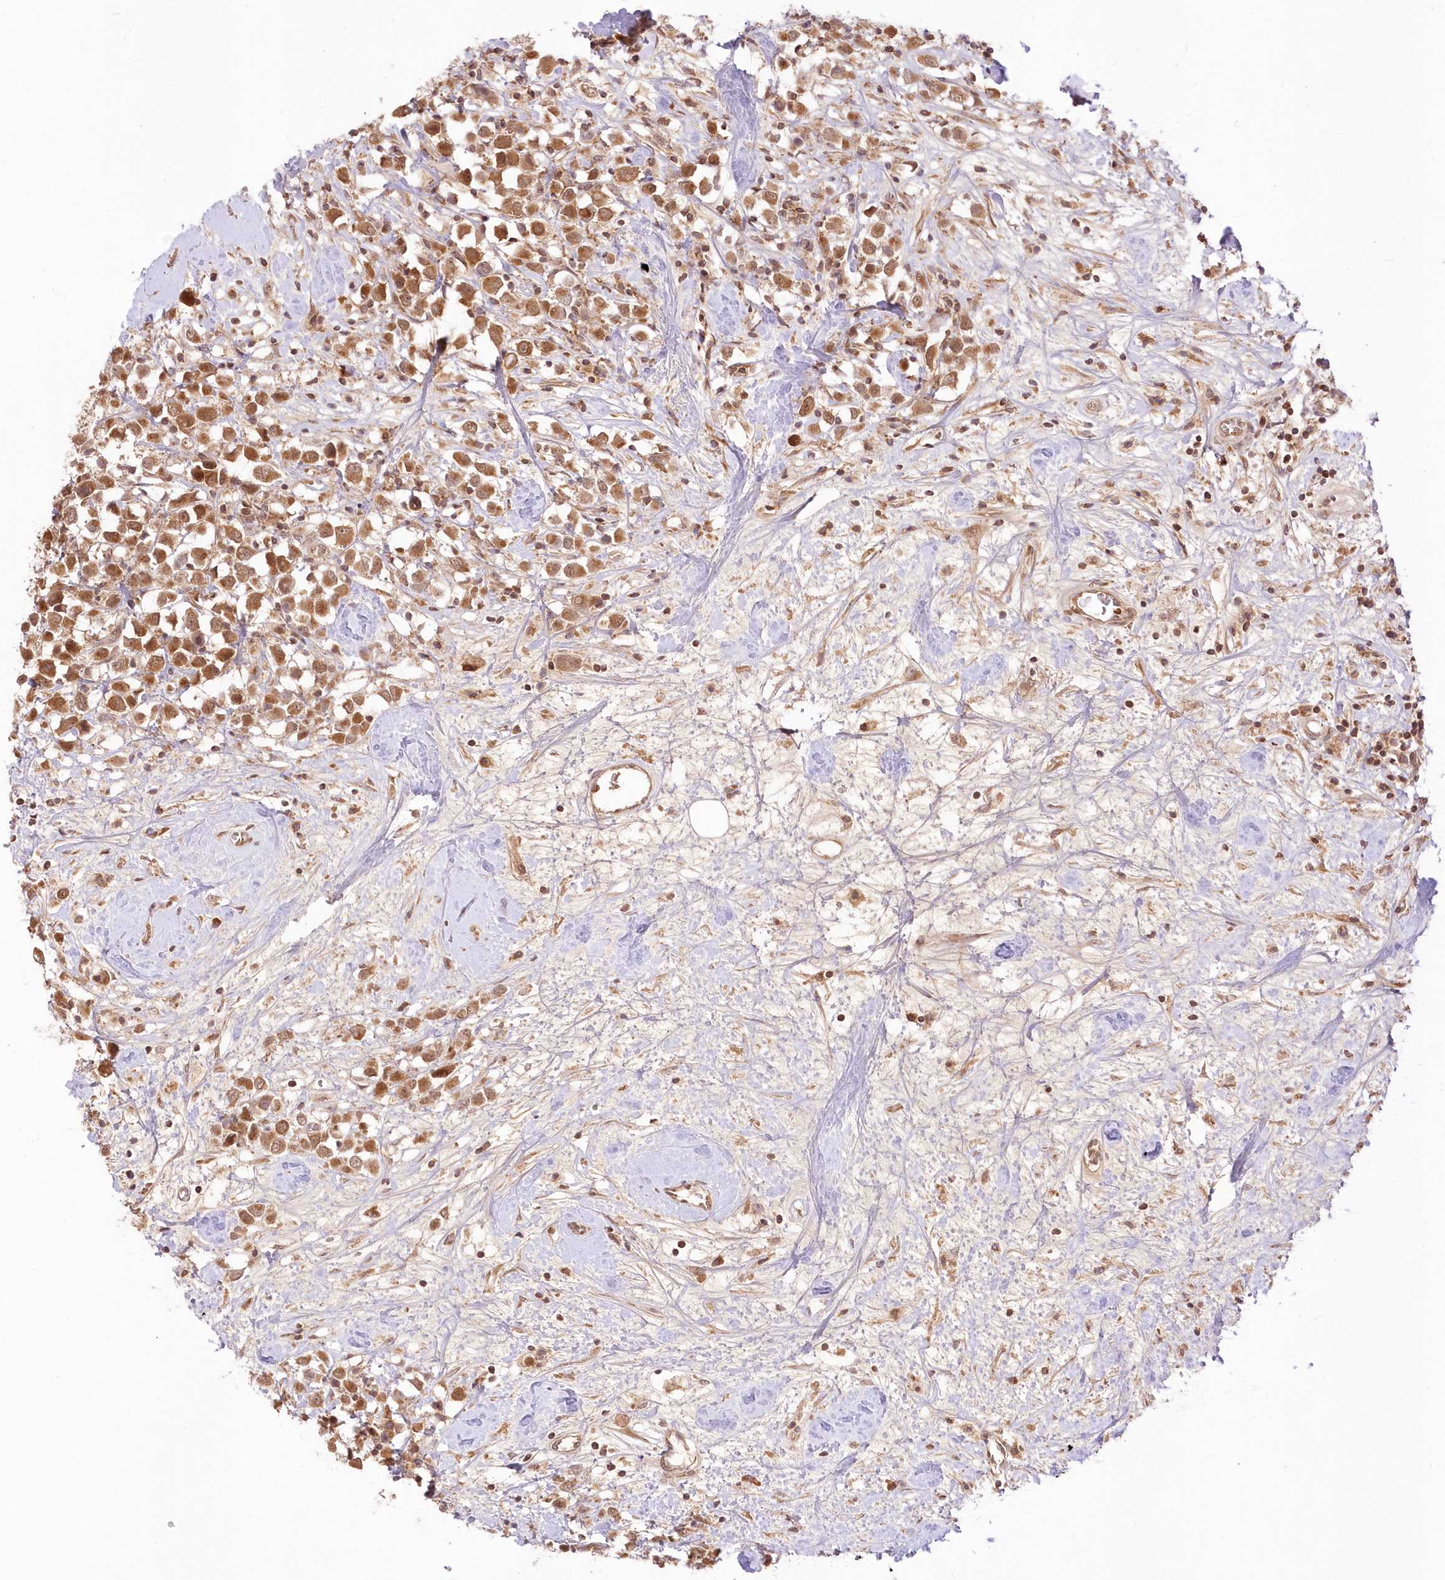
{"staining": {"intensity": "moderate", "quantity": ">75%", "location": "cytoplasmic/membranous,nuclear"}, "tissue": "breast cancer", "cell_type": "Tumor cells", "image_type": "cancer", "snomed": [{"axis": "morphology", "description": "Duct carcinoma"}, {"axis": "topography", "description": "Breast"}], "caption": "Tumor cells display medium levels of moderate cytoplasmic/membranous and nuclear positivity in about >75% of cells in infiltrating ductal carcinoma (breast).", "gene": "MTMR3", "patient": {"sex": "female", "age": 61}}